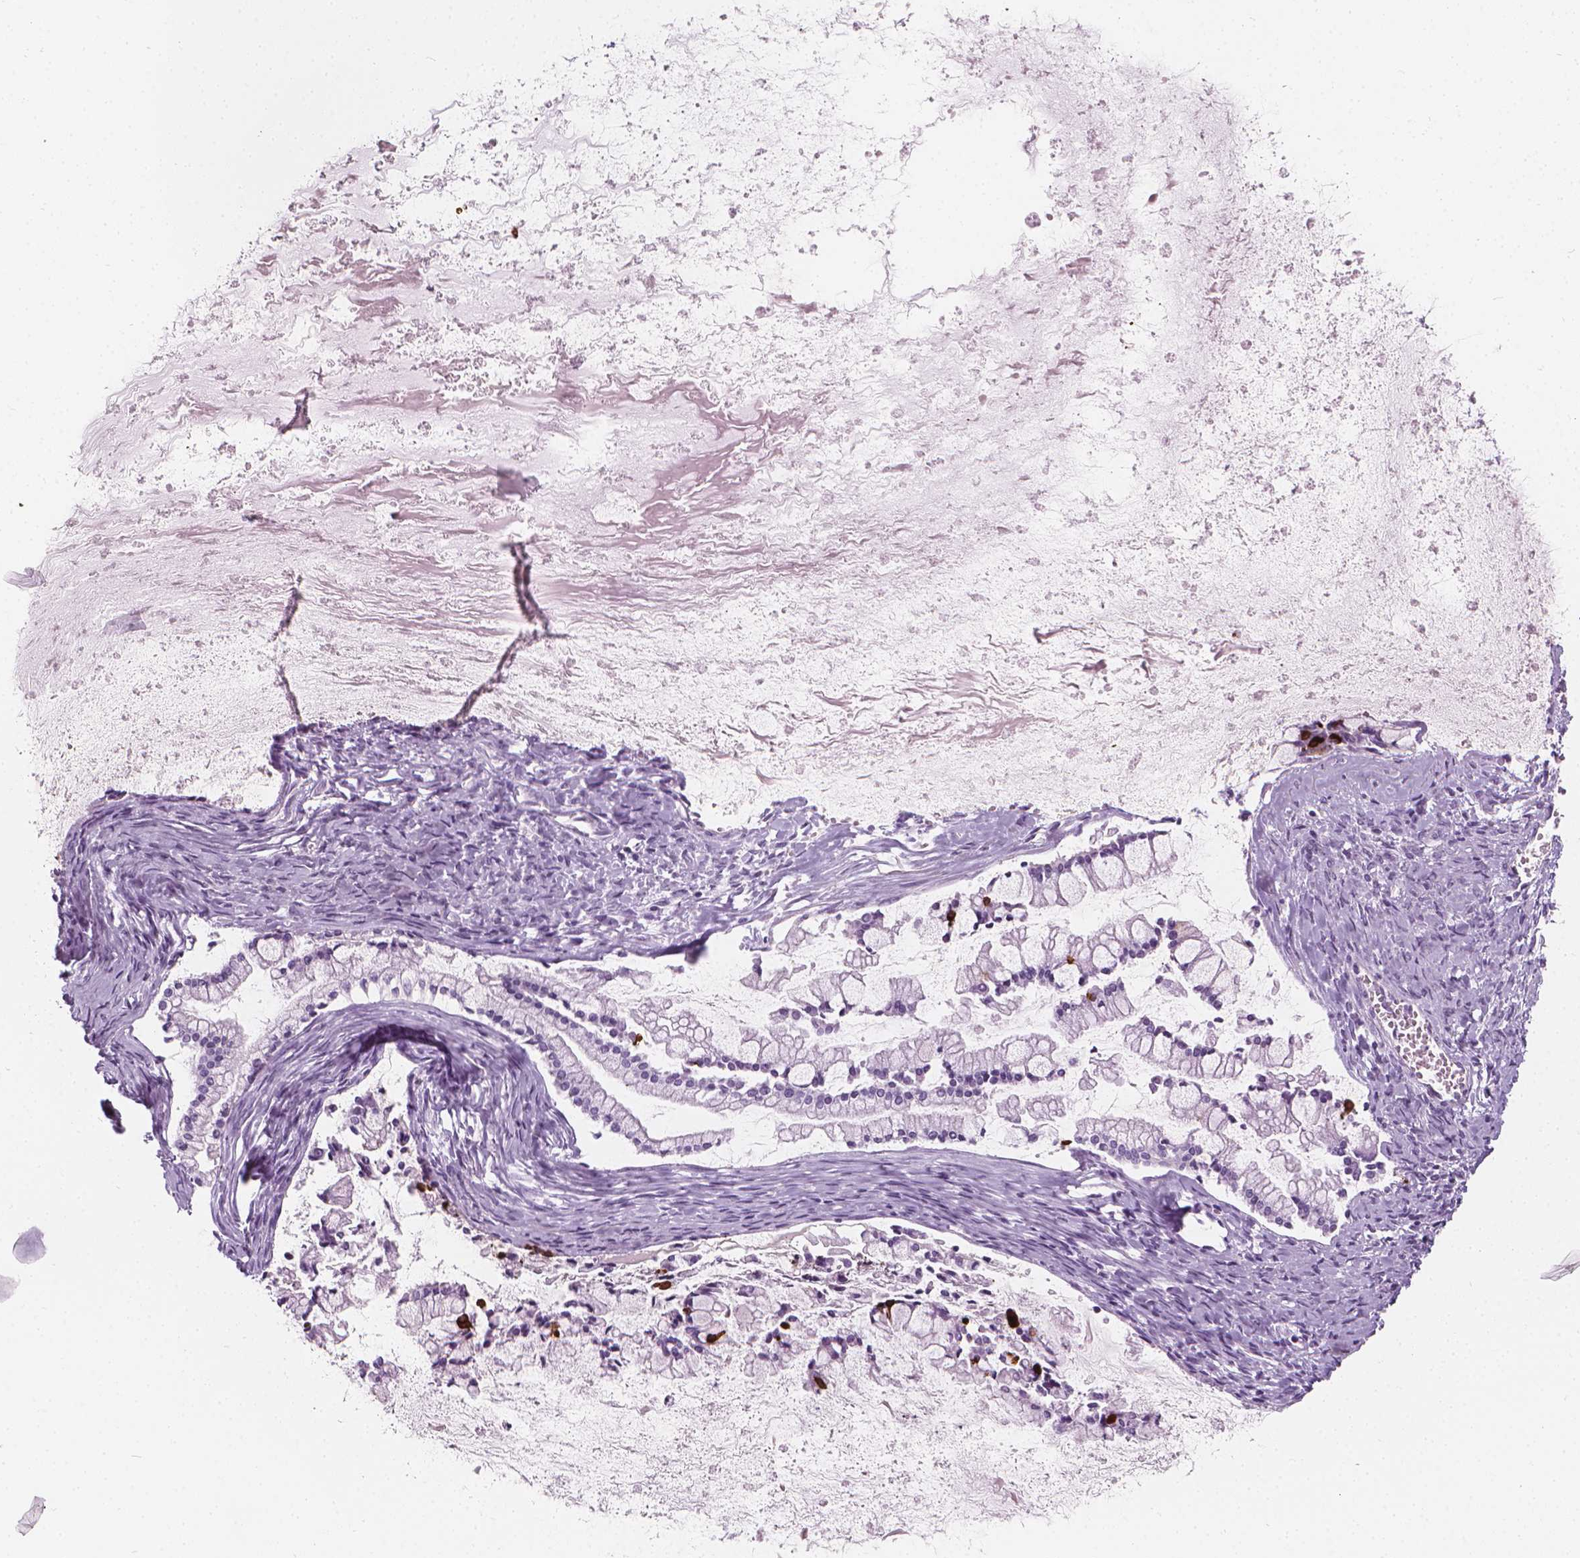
{"staining": {"intensity": "negative", "quantity": "none", "location": "none"}, "tissue": "ovarian cancer", "cell_type": "Tumor cells", "image_type": "cancer", "snomed": [{"axis": "morphology", "description": "Cystadenocarcinoma, mucinous, NOS"}, {"axis": "topography", "description": "Ovary"}], "caption": "Tumor cells show no significant protein expression in ovarian cancer (mucinous cystadenocarcinoma). (DAB (3,3'-diaminobenzidine) immunohistochemistry (IHC) visualized using brightfield microscopy, high magnification).", "gene": "SCG3", "patient": {"sex": "female", "age": 67}}